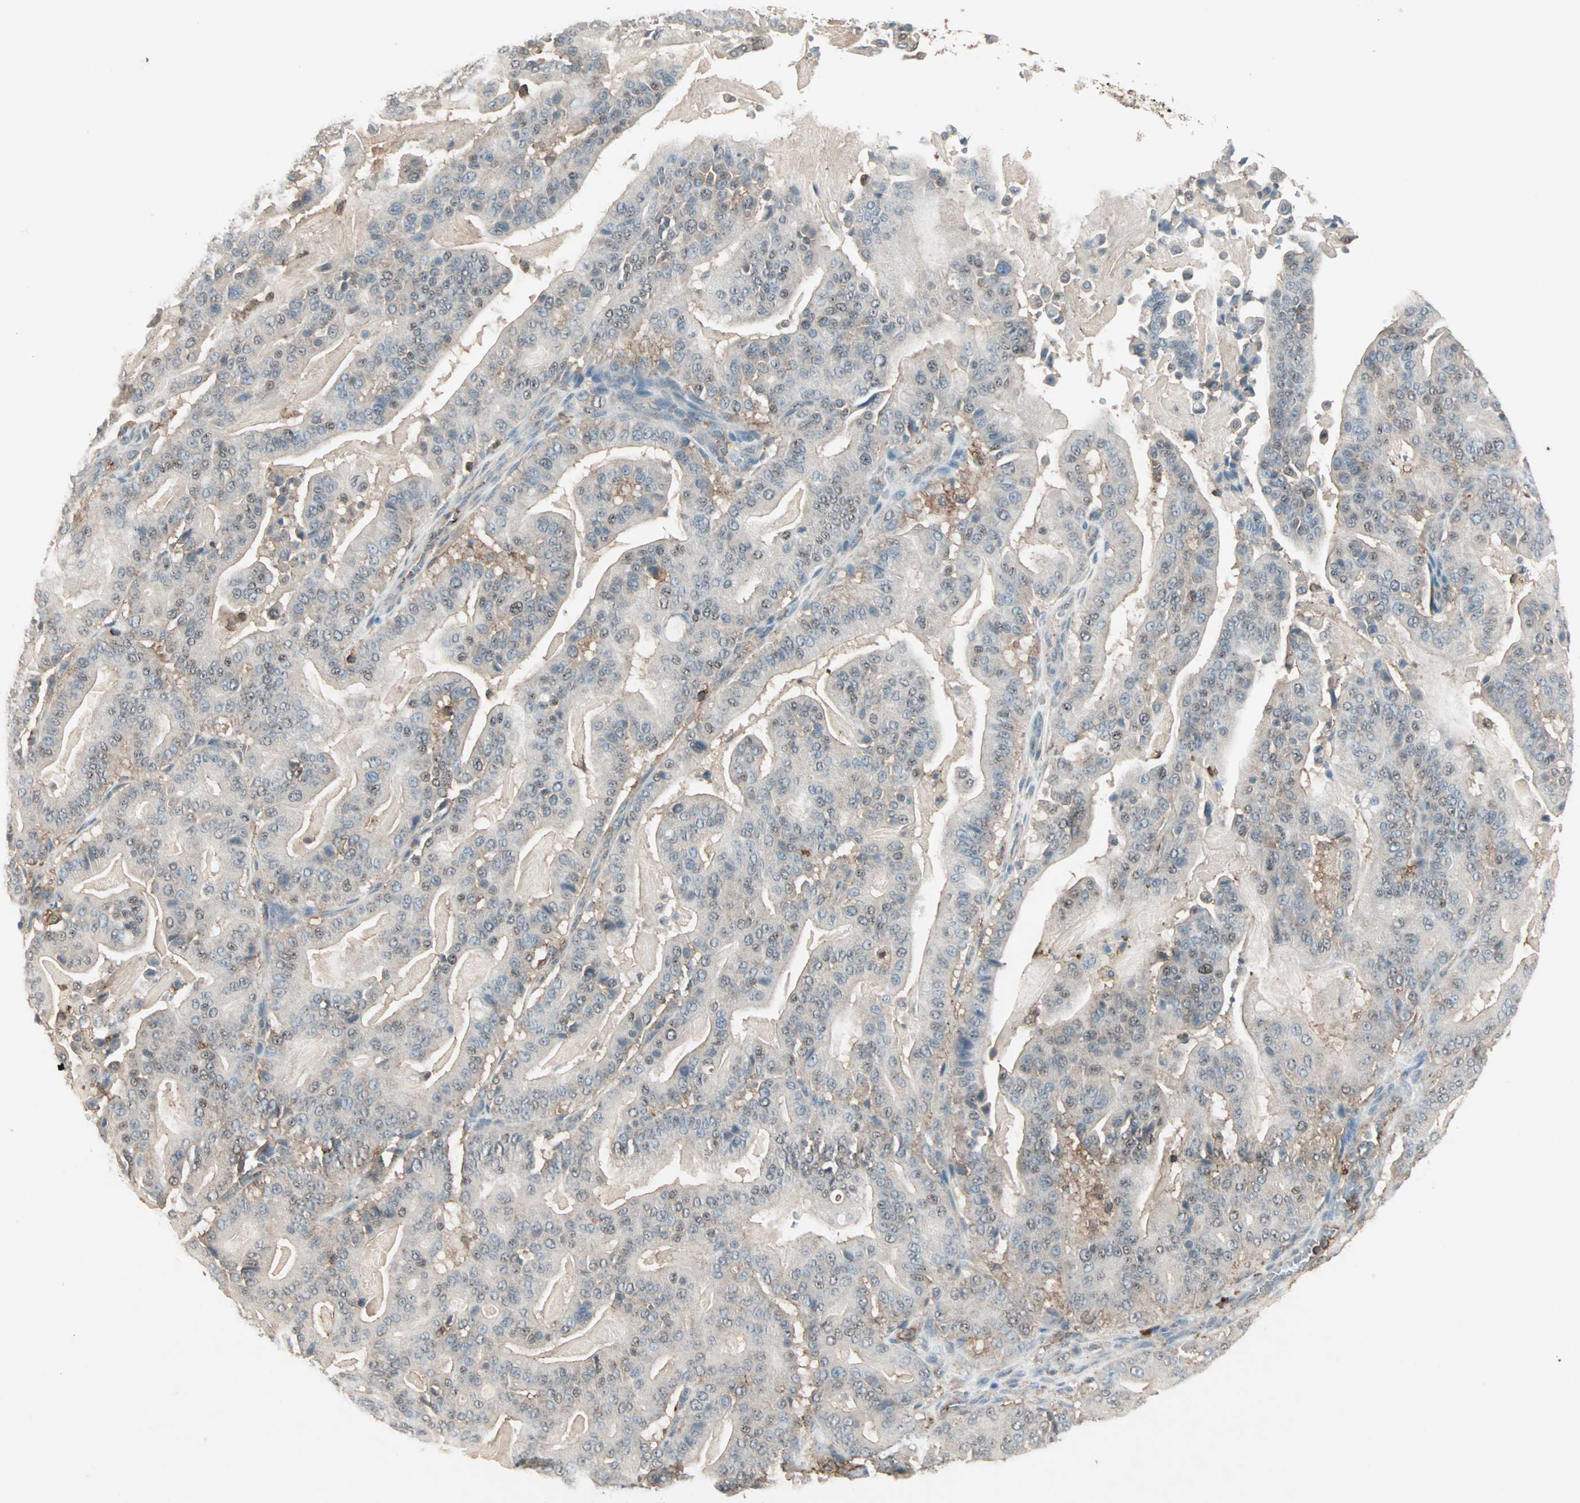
{"staining": {"intensity": "weak", "quantity": "25%-75%", "location": "nuclear"}, "tissue": "pancreatic cancer", "cell_type": "Tumor cells", "image_type": "cancer", "snomed": [{"axis": "morphology", "description": "Adenocarcinoma, NOS"}, {"axis": "topography", "description": "Pancreas"}], "caption": "There is low levels of weak nuclear positivity in tumor cells of pancreatic cancer, as demonstrated by immunohistochemical staining (brown color).", "gene": "MMP3", "patient": {"sex": "male", "age": 63}}